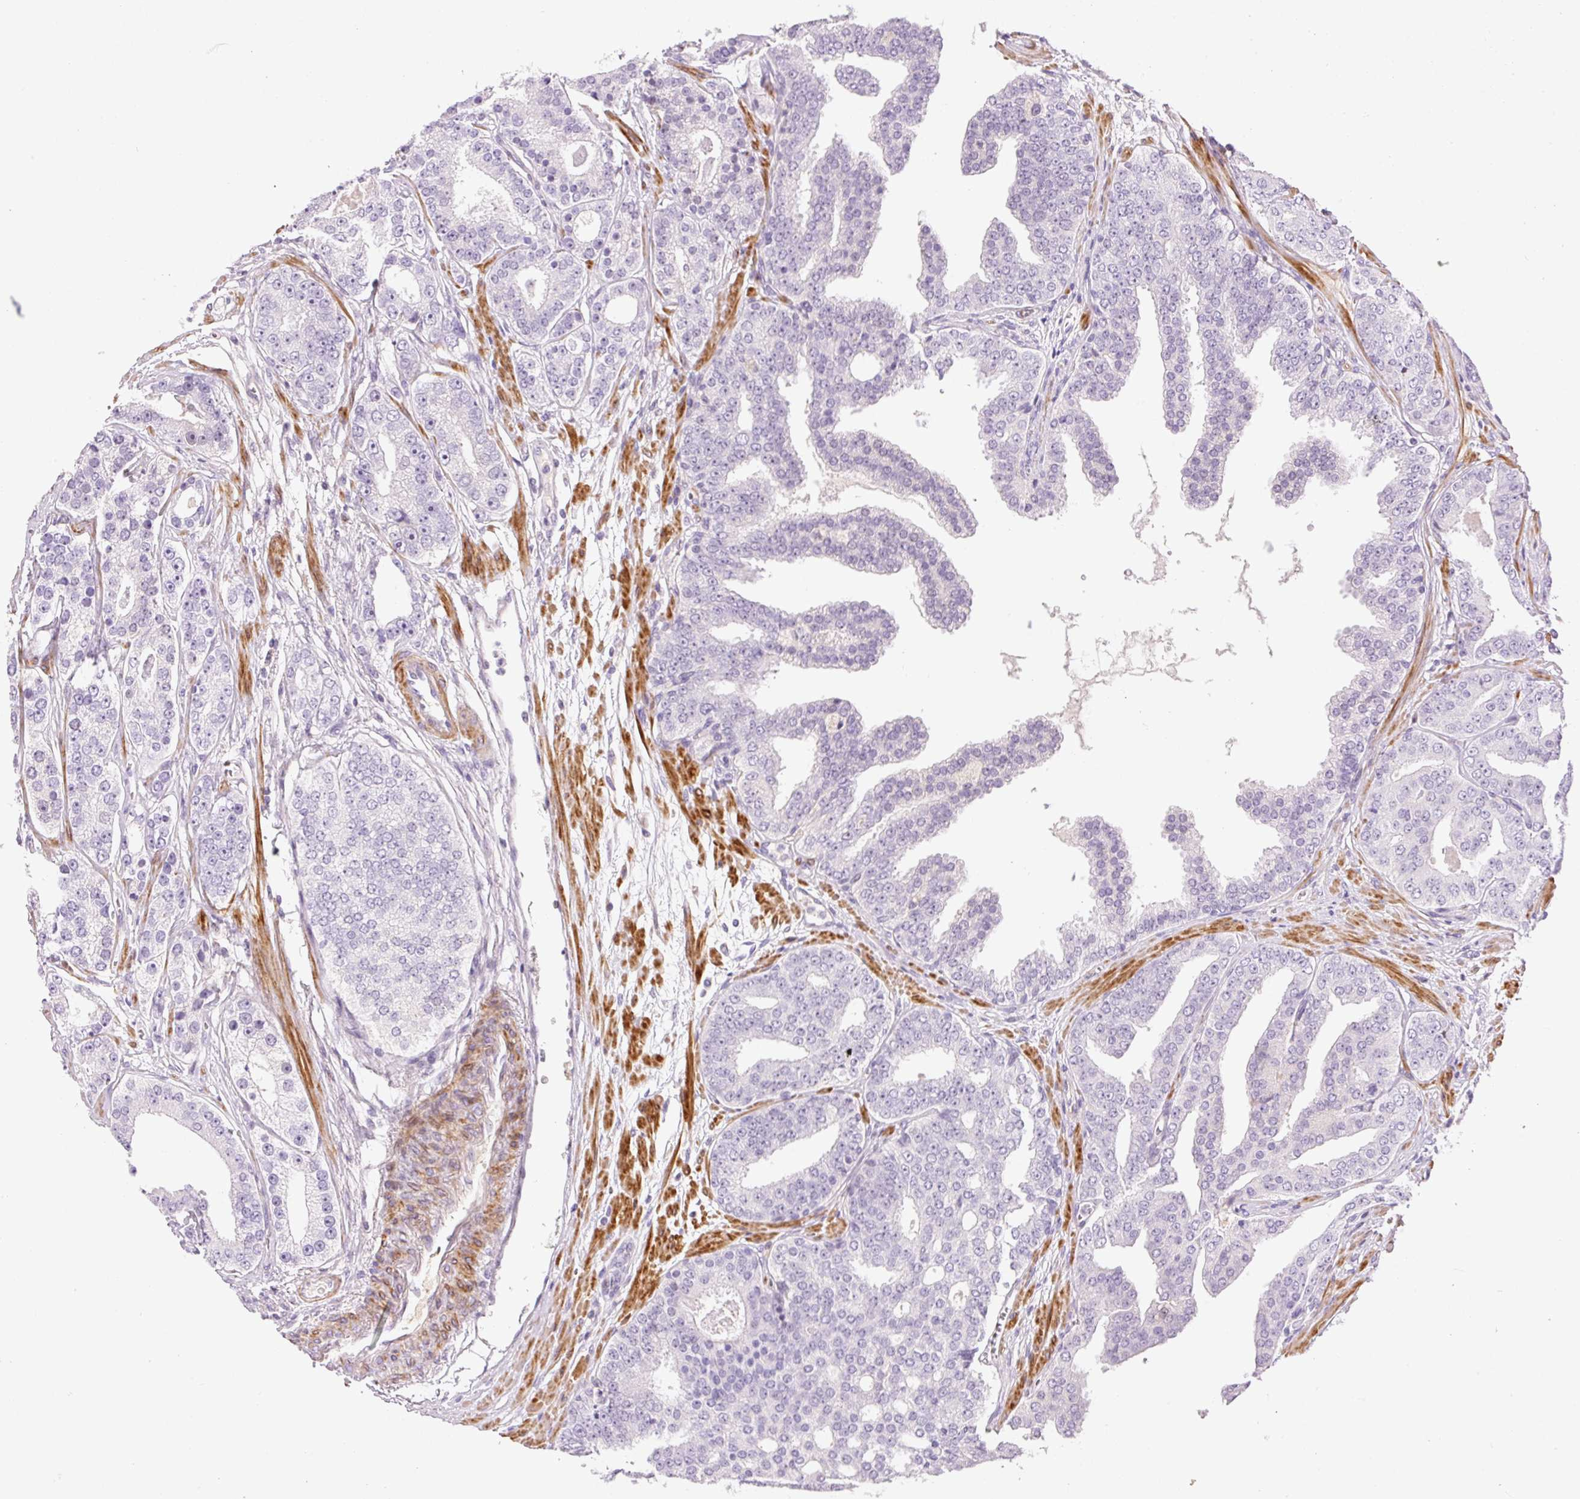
{"staining": {"intensity": "negative", "quantity": "none", "location": "none"}, "tissue": "prostate cancer", "cell_type": "Tumor cells", "image_type": "cancer", "snomed": [{"axis": "morphology", "description": "Adenocarcinoma, High grade"}, {"axis": "topography", "description": "Prostate"}], "caption": "This is a image of IHC staining of high-grade adenocarcinoma (prostate), which shows no expression in tumor cells.", "gene": "HNF1A", "patient": {"sex": "male", "age": 71}}